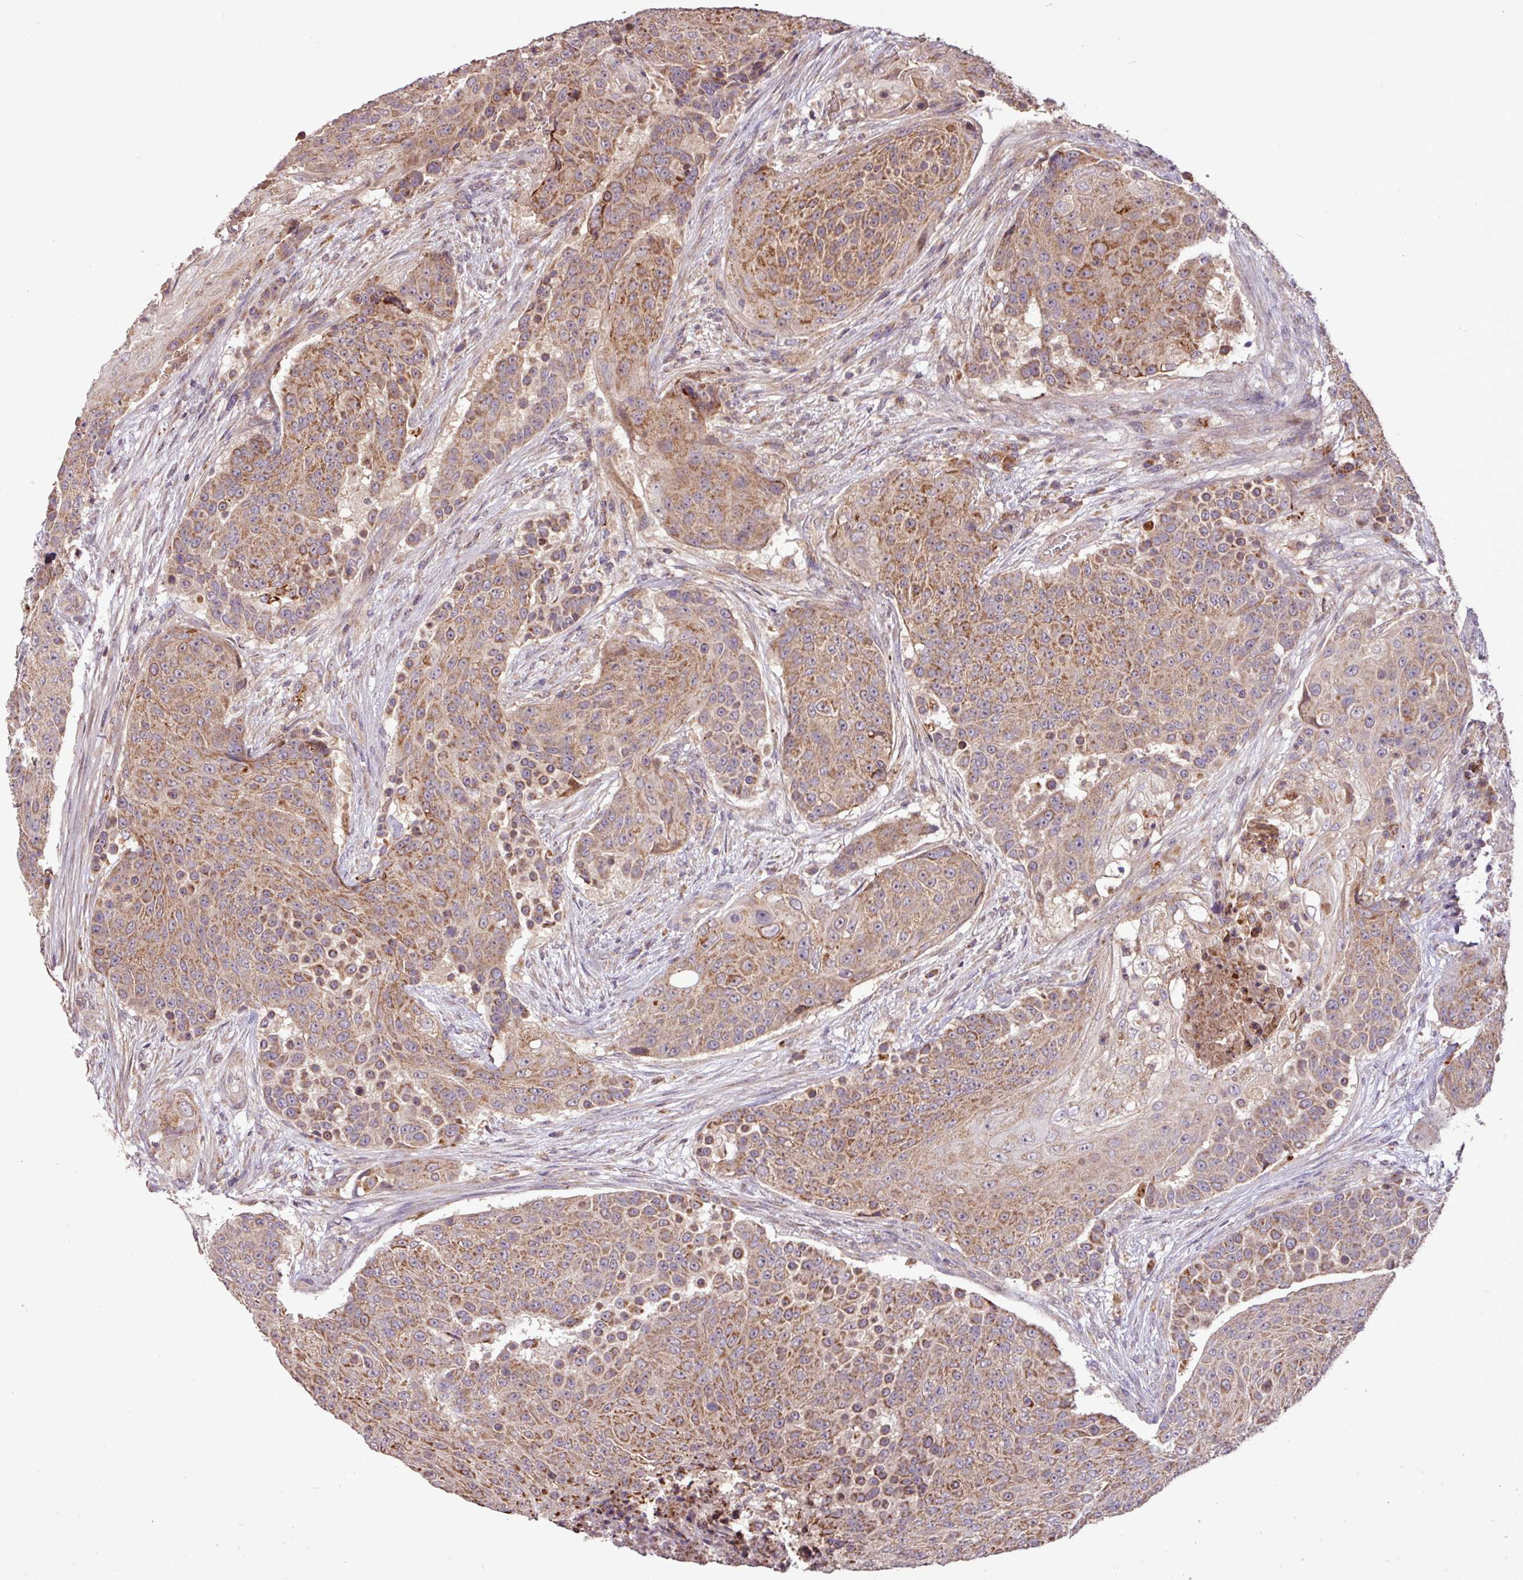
{"staining": {"intensity": "moderate", "quantity": ">75%", "location": "cytoplasmic/membranous"}, "tissue": "urothelial cancer", "cell_type": "Tumor cells", "image_type": "cancer", "snomed": [{"axis": "morphology", "description": "Urothelial carcinoma, High grade"}, {"axis": "topography", "description": "Urinary bladder"}], "caption": "Human urothelial carcinoma (high-grade) stained with a brown dye exhibits moderate cytoplasmic/membranous positive staining in about >75% of tumor cells.", "gene": "YPEL3", "patient": {"sex": "female", "age": 63}}